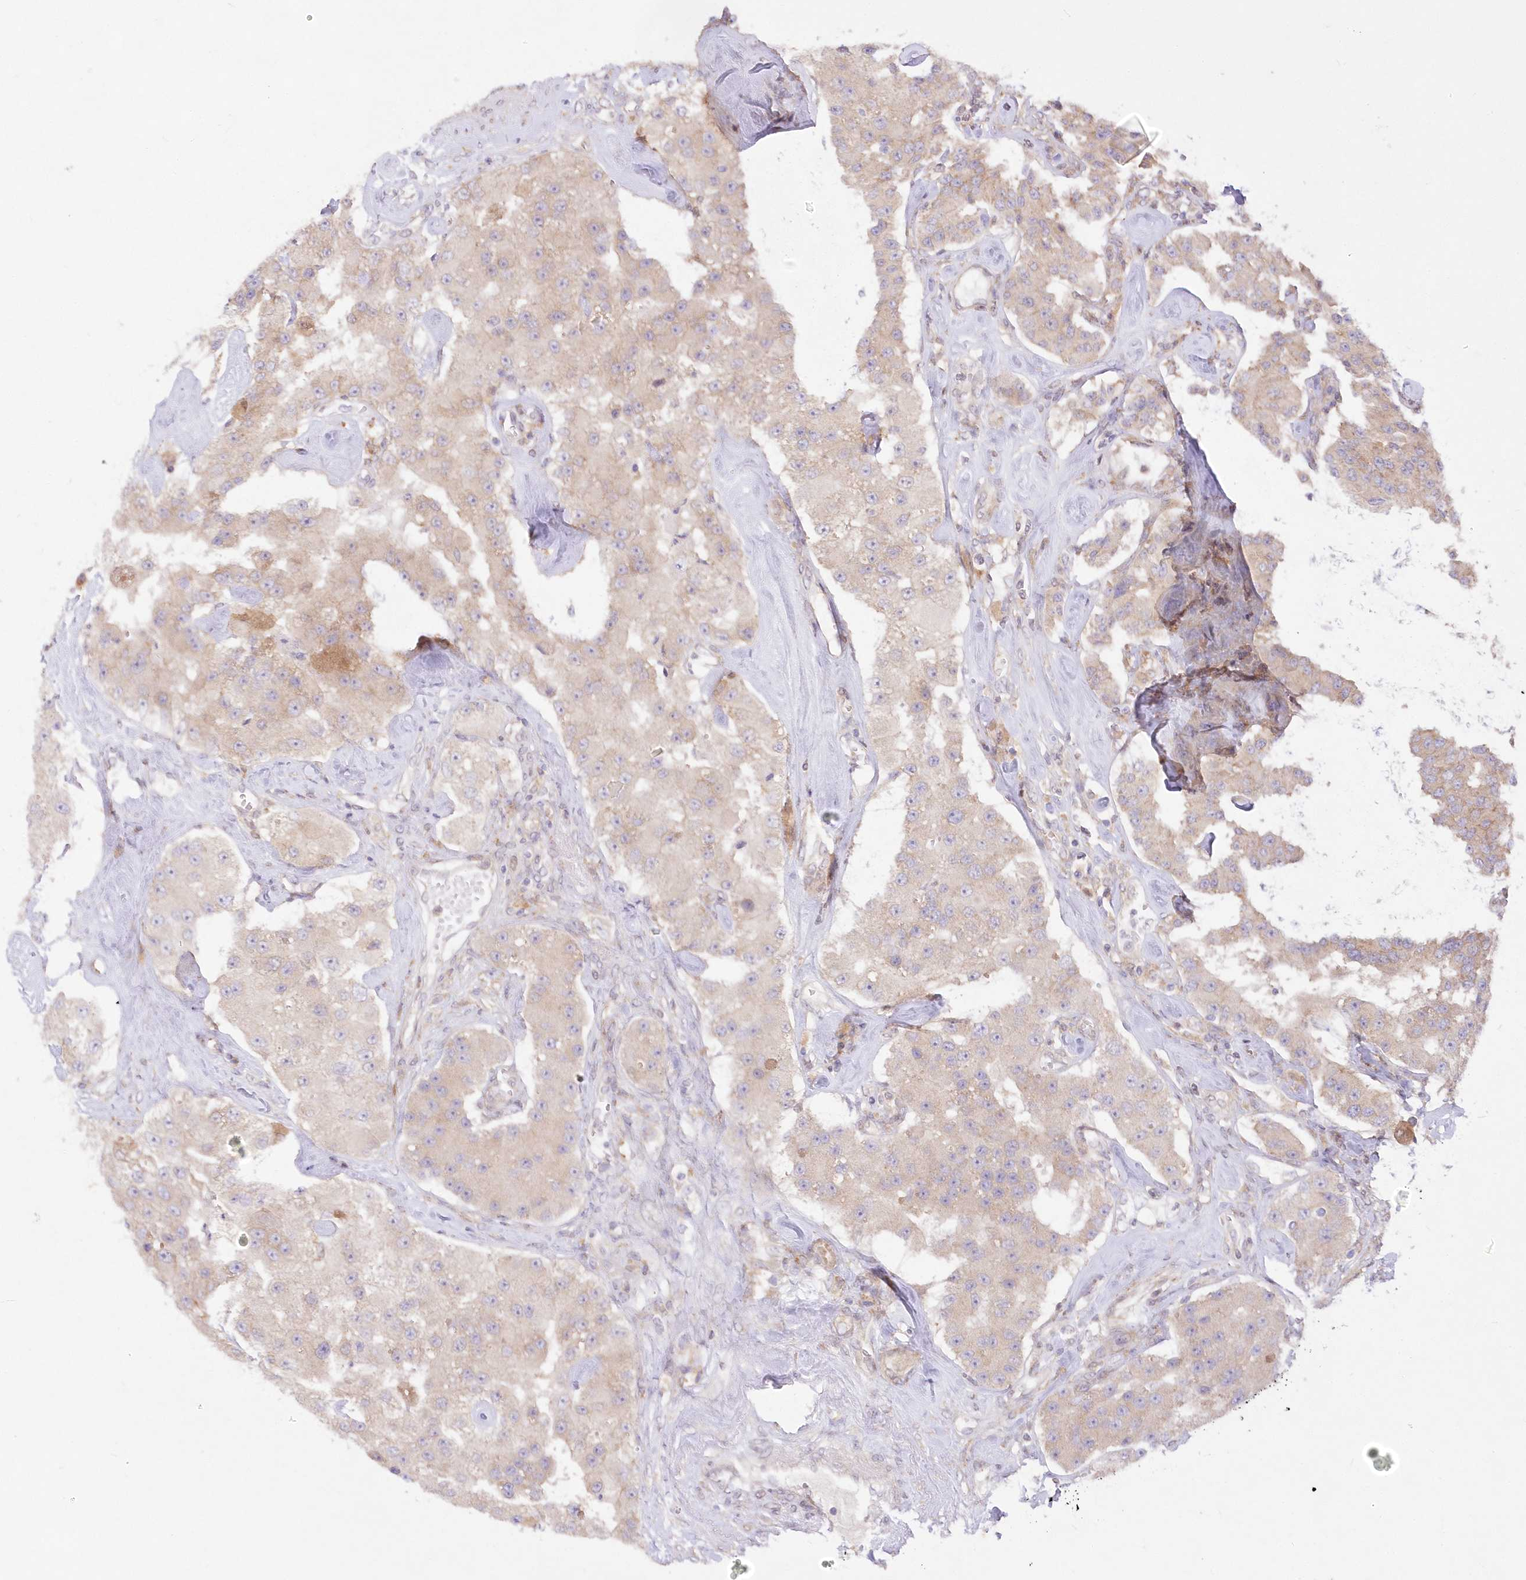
{"staining": {"intensity": "weak", "quantity": "25%-75%", "location": "cytoplasmic/membranous"}, "tissue": "carcinoid", "cell_type": "Tumor cells", "image_type": "cancer", "snomed": [{"axis": "morphology", "description": "Carcinoid, malignant, NOS"}, {"axis": "topography", "description": "Pancreas"}], "caption": "Immunohistochemistry photomicrograph of carcinoid stained for a protein (brown), which shows low levels of weak cytoplasmic/membranous expression in about 25%-75% of tumor cells.", "gene": "RNPEP", "patient": {"sex": "male", "age": 41}}